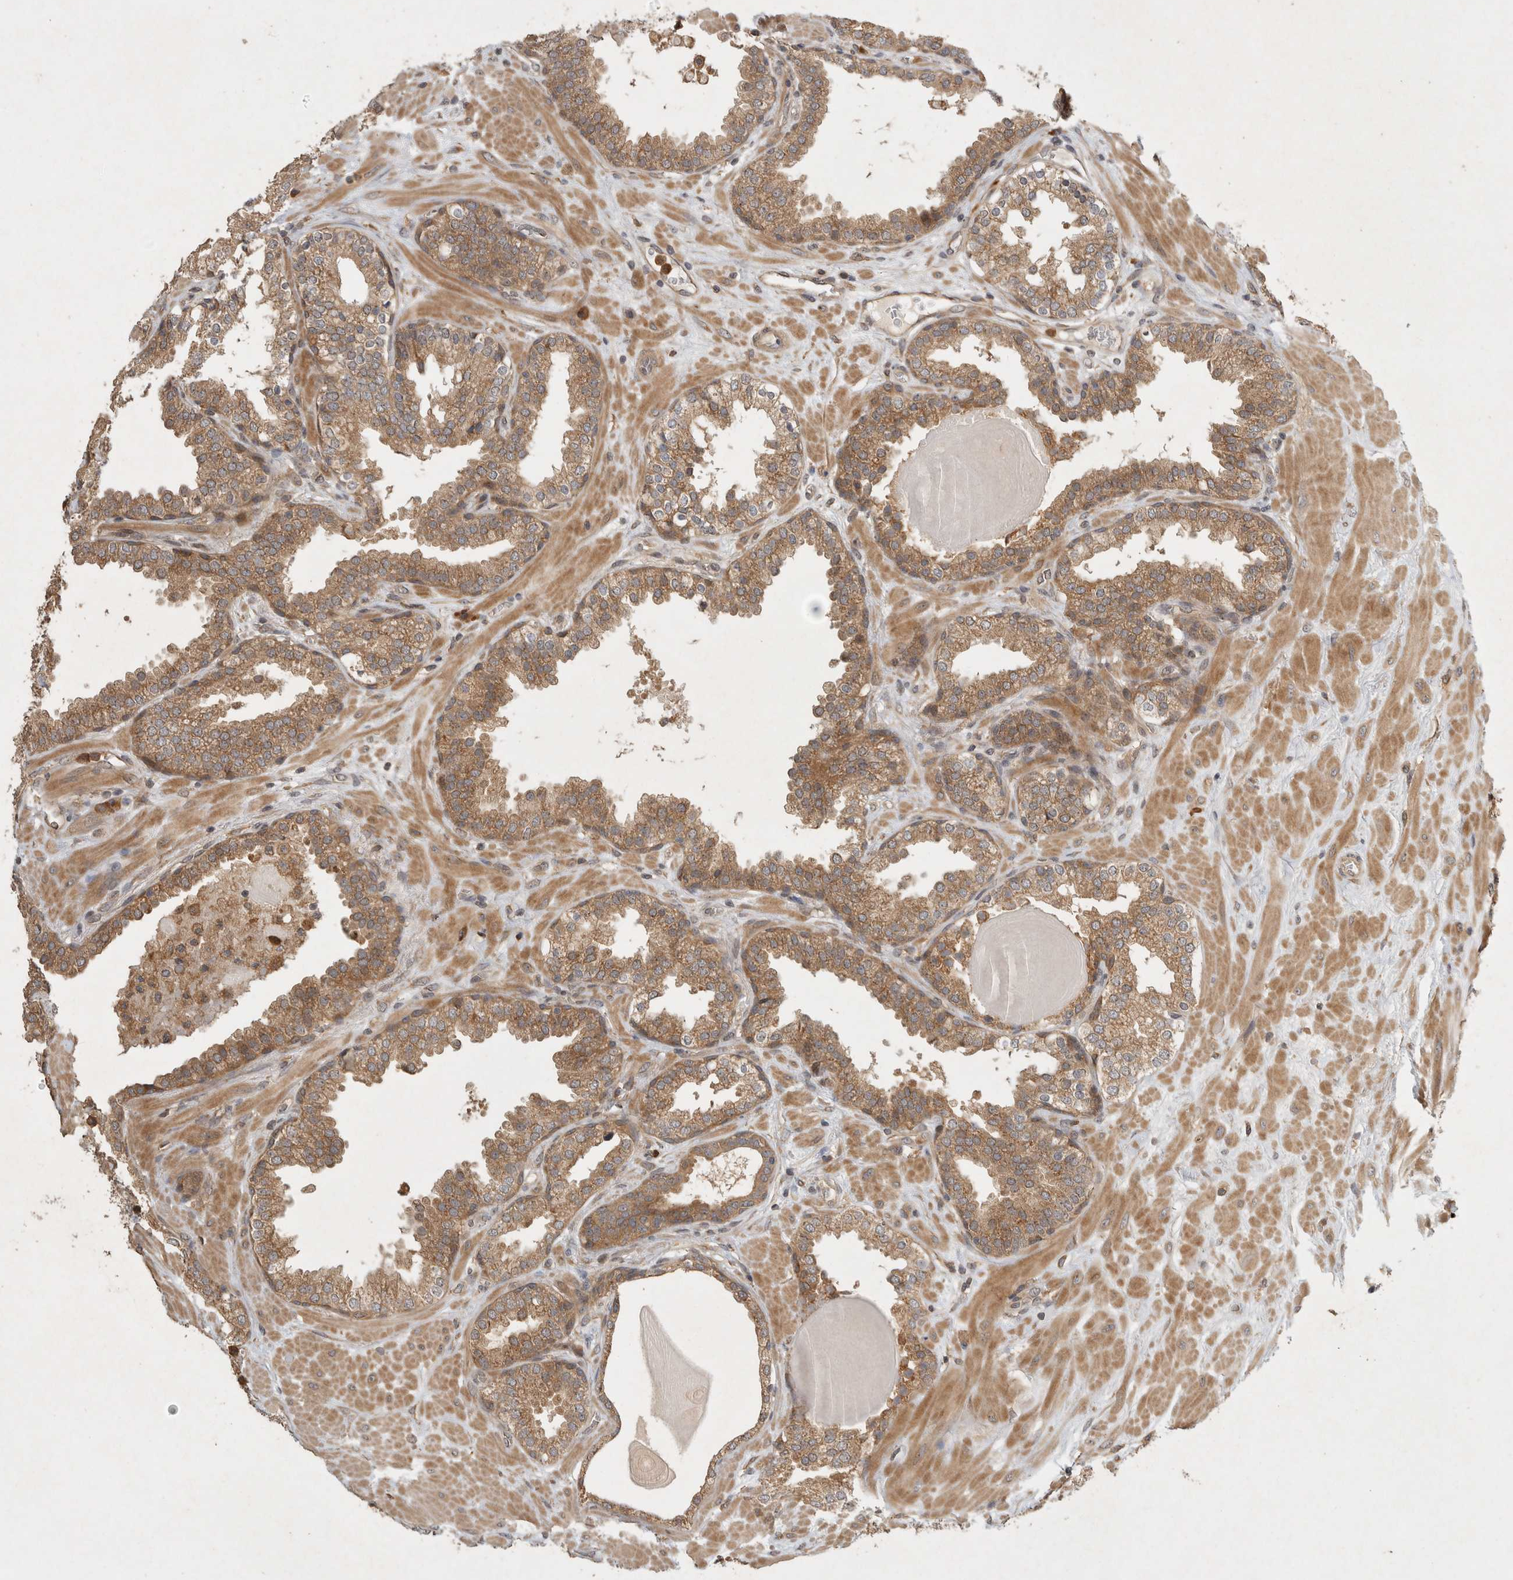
{"staining": {"intensity": "moderate", "quantity": ">75%", "location": "cytoplasmic/membranous"}, "tissue": "prostate", "cell_type": "Glandular cells", "image_type": "normal", "snomed": [{"axis": "morphology", "description": "Normal tissue, NOS"}, {"axis": "topography", "description": "Prostate"}], "caption": "Protein staining demonstrates moderate cytoplasmic/membranous staining in approximately >75% of glandular cells in unremarkable prostate. The staining was performed using DAB, with brown indicating positive protein expression. Nuclei are stained blue with hematoxylin.", "gene": "VEPH1", "patient": {"sex": "male", "age": 51}}